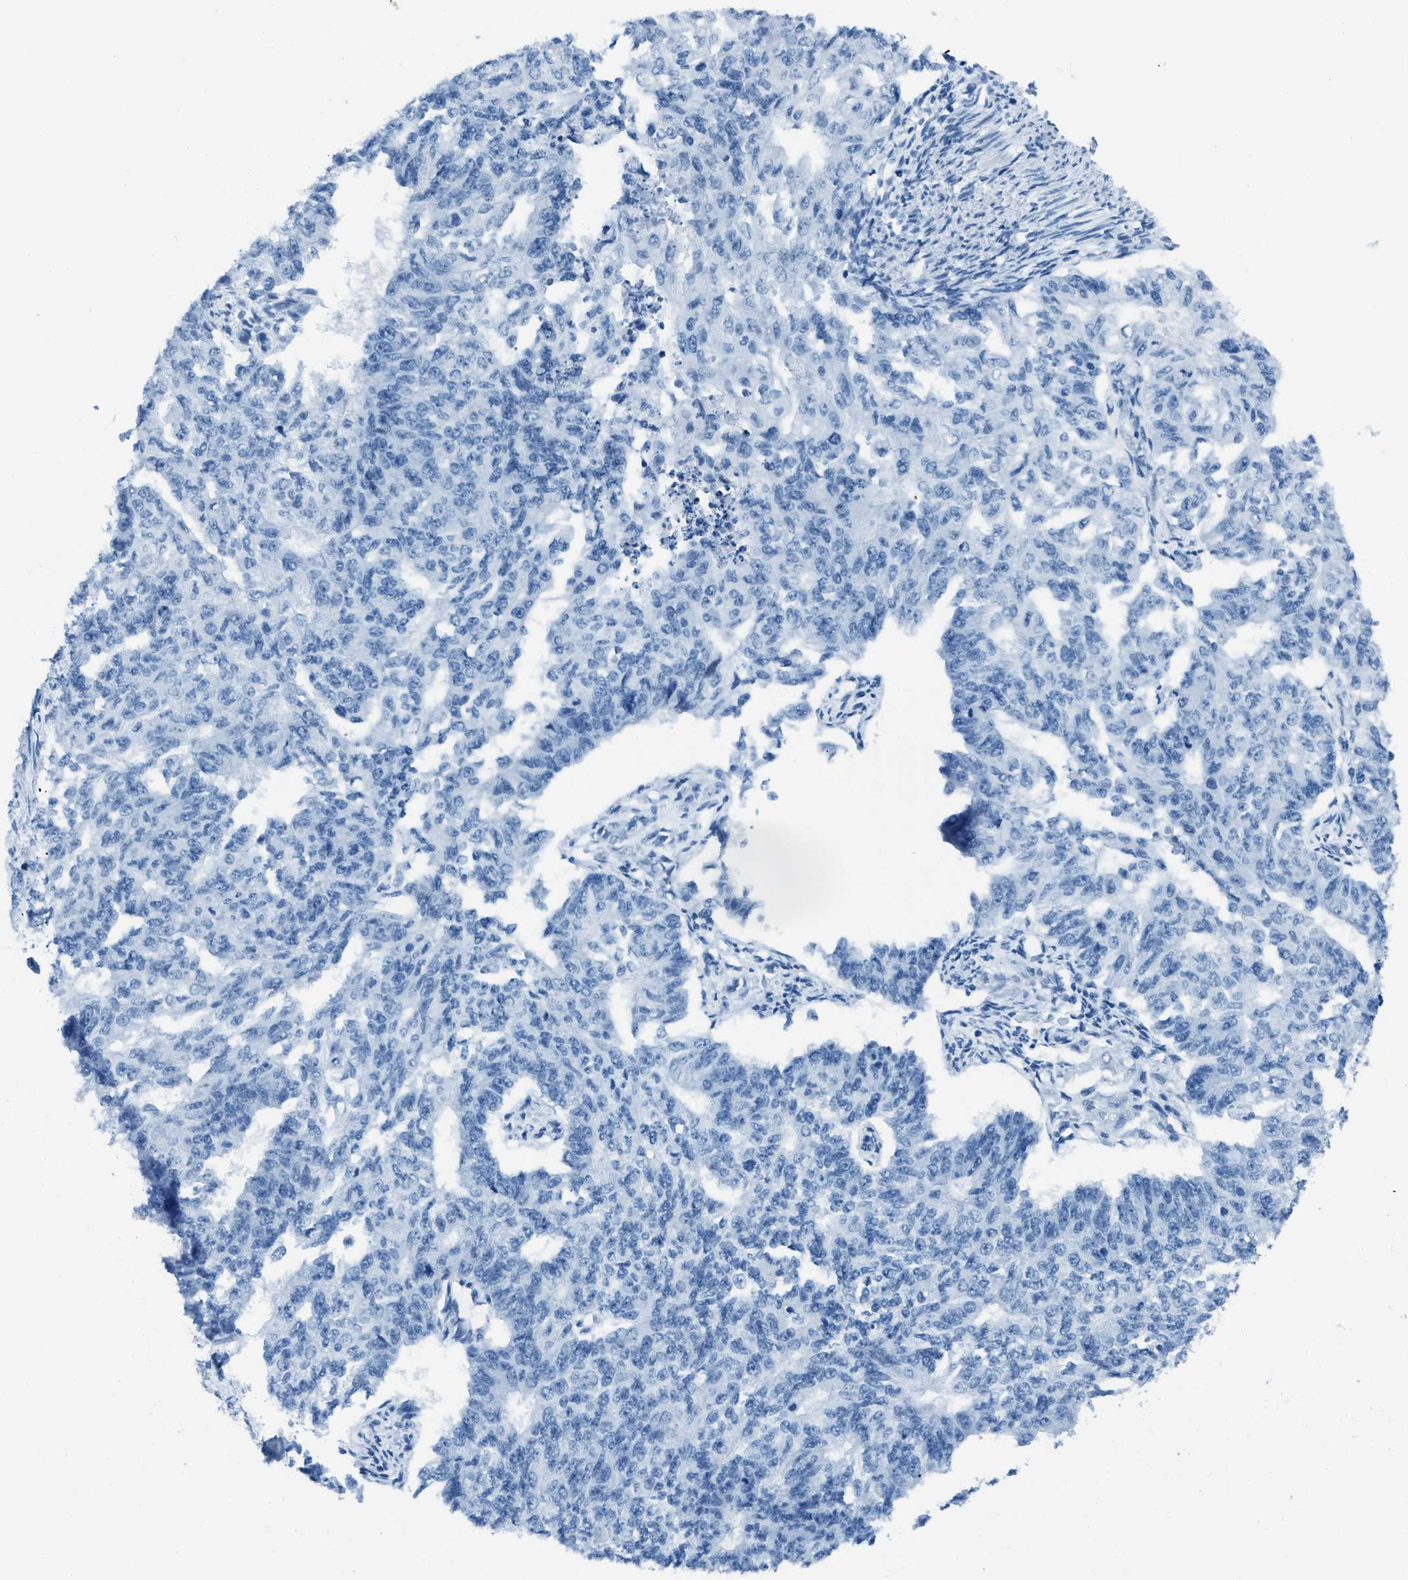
{"staining": {"intensity": "negative", "quantity": "none", "location": "none"}, "tissue": "endometrial cancer", "cell_type": "Tumor cells", "image_type": "cancer", "snomed": [{"axis": "morphology", "description": "Adenocarcinoma, NOS"}, {"axis": "topography", "description": "Endometrium"}], "caption": "Tumor cells are negative for brown protein staining in endometrial cancer (adenocarcinoma). (DAB (3,3'-diaminobenzidine) IHC visualized using brightfield microscopy, high magnification).", "gene": "PLA2G2A", "patient": {"sex": "female", "age": 32}}